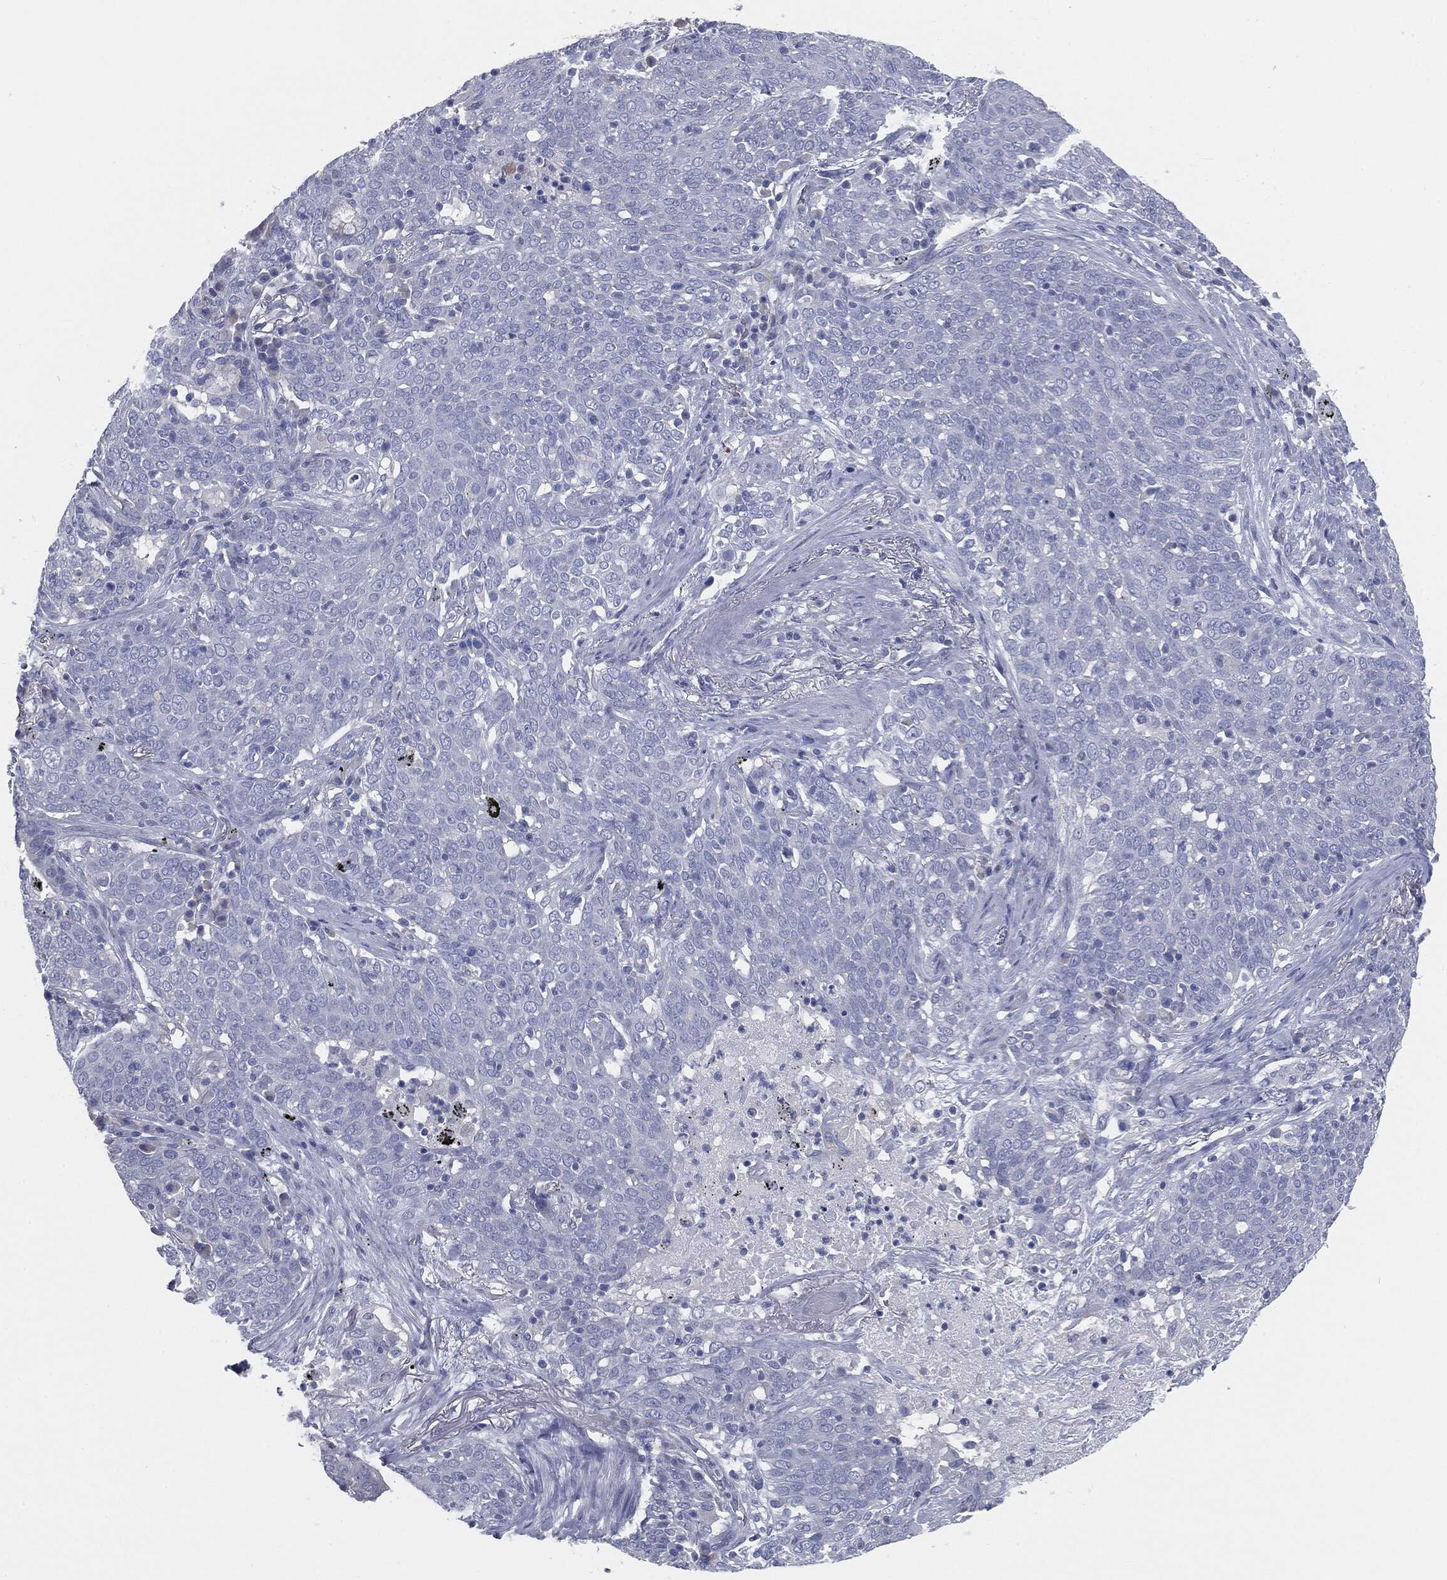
{"staining": {"intensity": "negative", "quantity": "none", "location": "none"}, "tissue": "lung cancer", "cell_type": "Tumor cells", "image_type": "cancer", "snomed": [{"axis": "morphology", "description": "Squamous cell carcinoma, NOS"}, {"axis": "topography", "description": "Lung"}], "caption": "The IHC histopathology image has no significant positivity in tumor cells of lung cancer (squamous cell carcinoma) tissue.", "gene": "CAV3", "patient": {"sex": "male", "age": 82}}